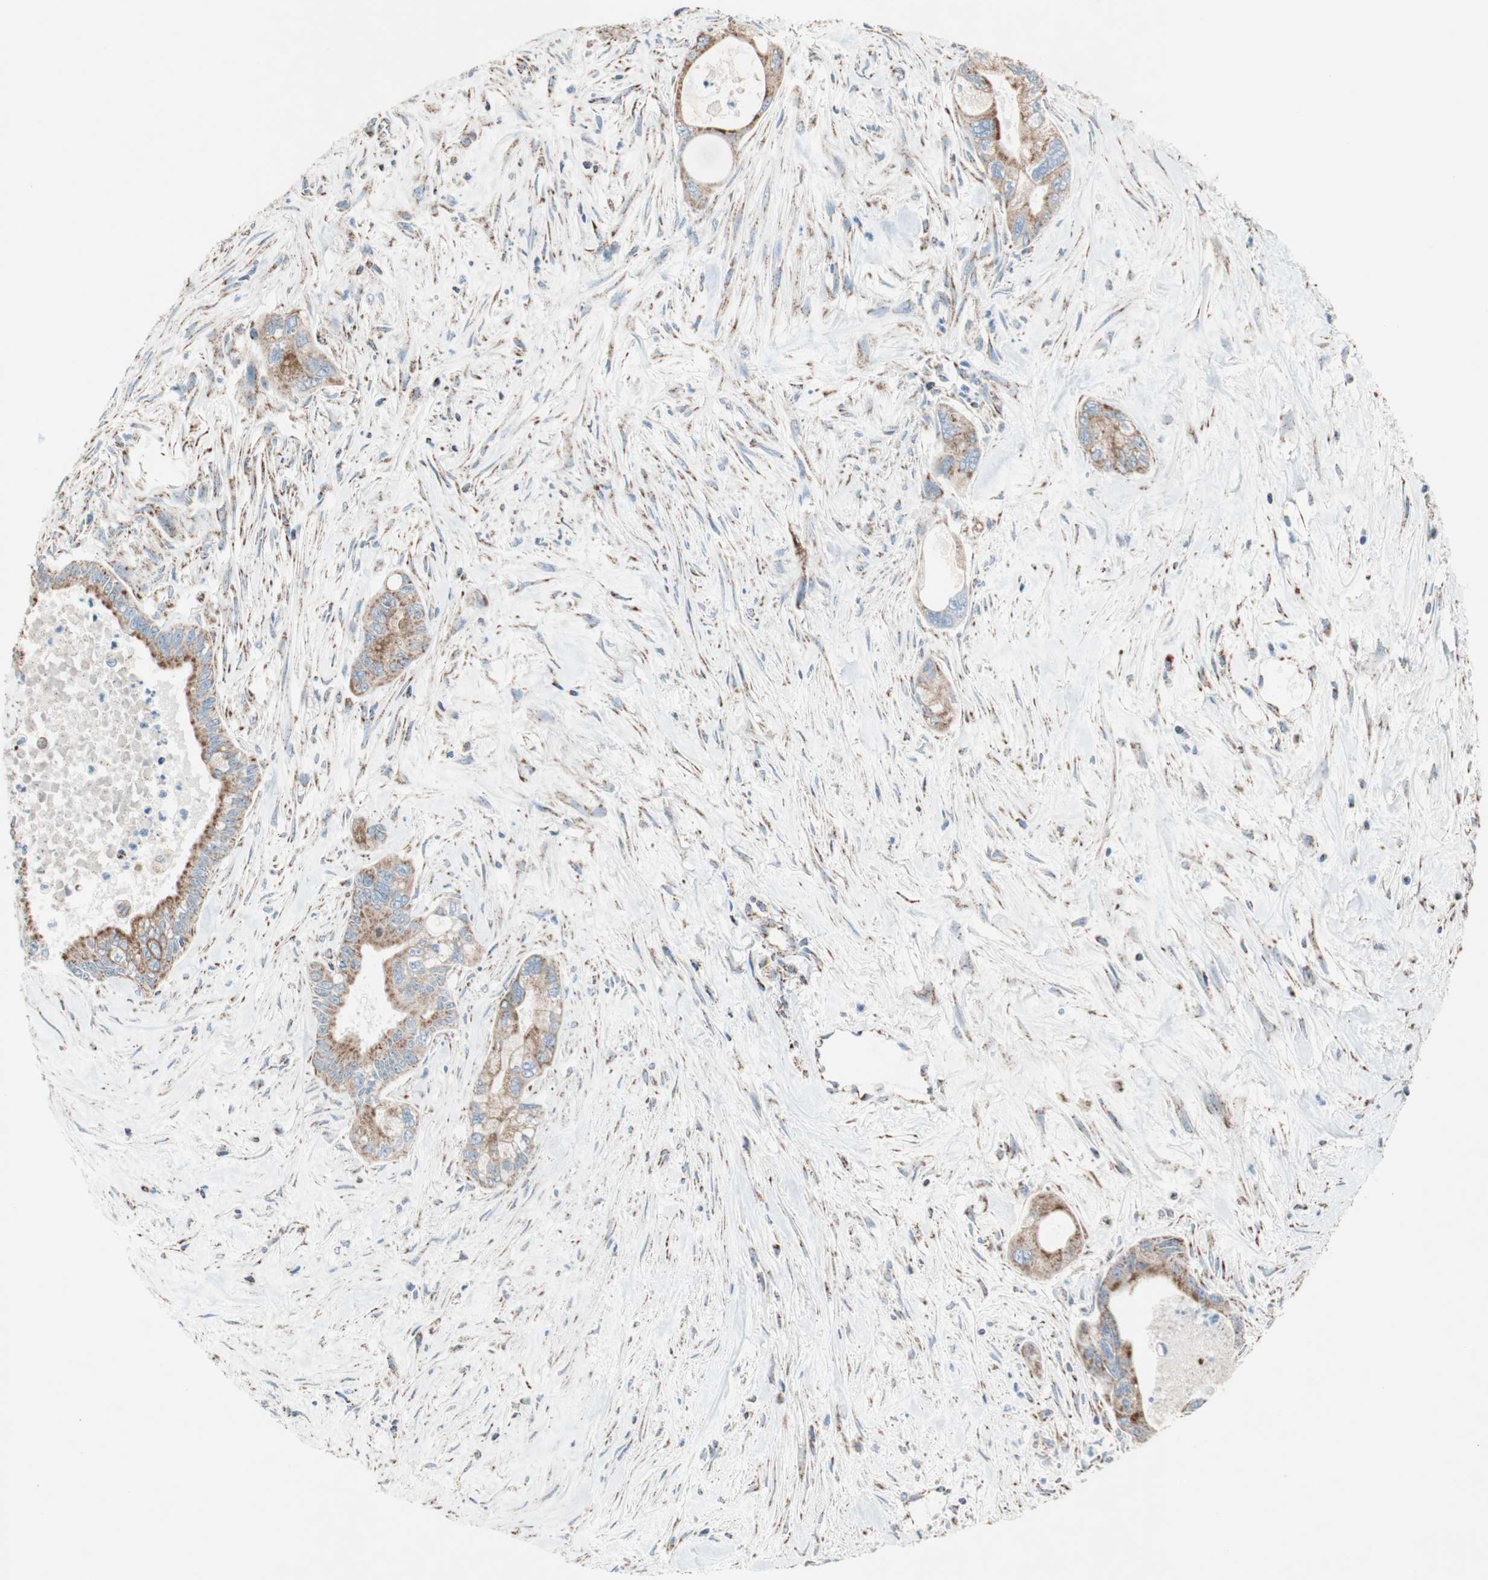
{"staining": {"intensity": "moderate", "quantity": ">75%", "location": "cytoplasmic/membranous"}, "tissue": "pancreatic cancer", "cell_type": "Tumor cells", "image_type": "cancer", "snomed": [{"axis": "morphology", "description": "Adenocarcinoma, NOS"}, {"axis": "topography", "description": "Pancreas"}], "caption": "Tumor cells exhibit moderate cytoplasmic/membranous staining in about >75% of cells in adenocarcinoma (pancreatic). Immunohistochemistry stains the protein in brown and the nuclei are stained blue.", "gene": "PCSK4", "patient": {"sex": "male", "age": 70}}